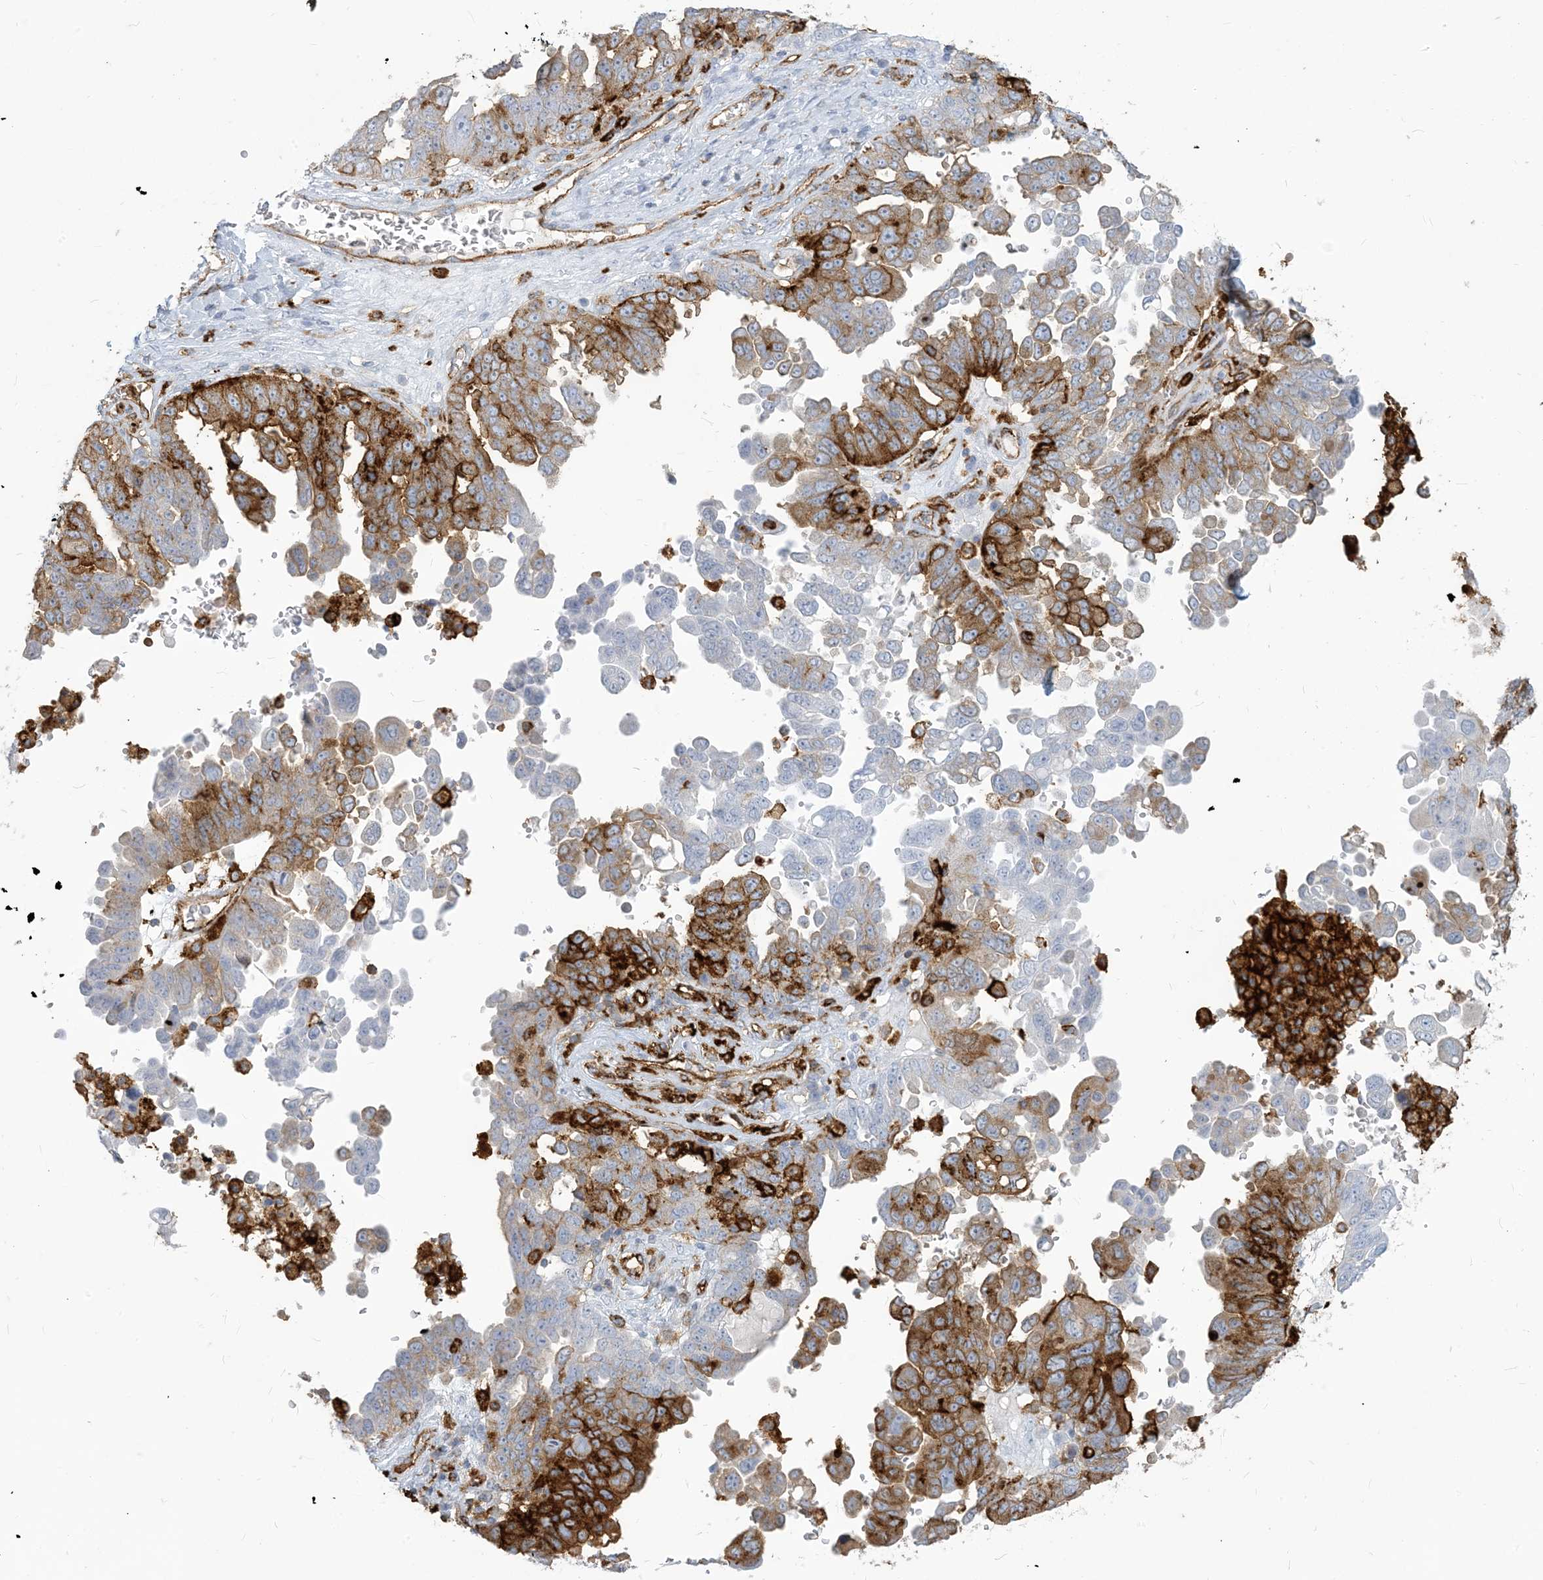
{"staining": {"intensity": "strong", "quantity": "25%-75%", "location": "cytoplasmic/membranous"}, "tissue": "ovarian cancer", "cell_type": "Tumor cells", "image_type": "cancer", "snomed": [{"axis": "morphology", "description": "Carcinoma, endometroid"}, {"axis": "topography", "description": "Ovary"}], "caption": "Immunohistochemistry (IHC) photomicrograph of neoplastic tissue: ovarian cancer stained using IHC reveals high levels of strong protein expression localized specifically in the cytoplasmic/membranous of tumor cells, appearing as a cytoplasmic/membranous brown color.", "gene": "HLA-DRB1", "patient": {"sex": "female", "age": 62}}